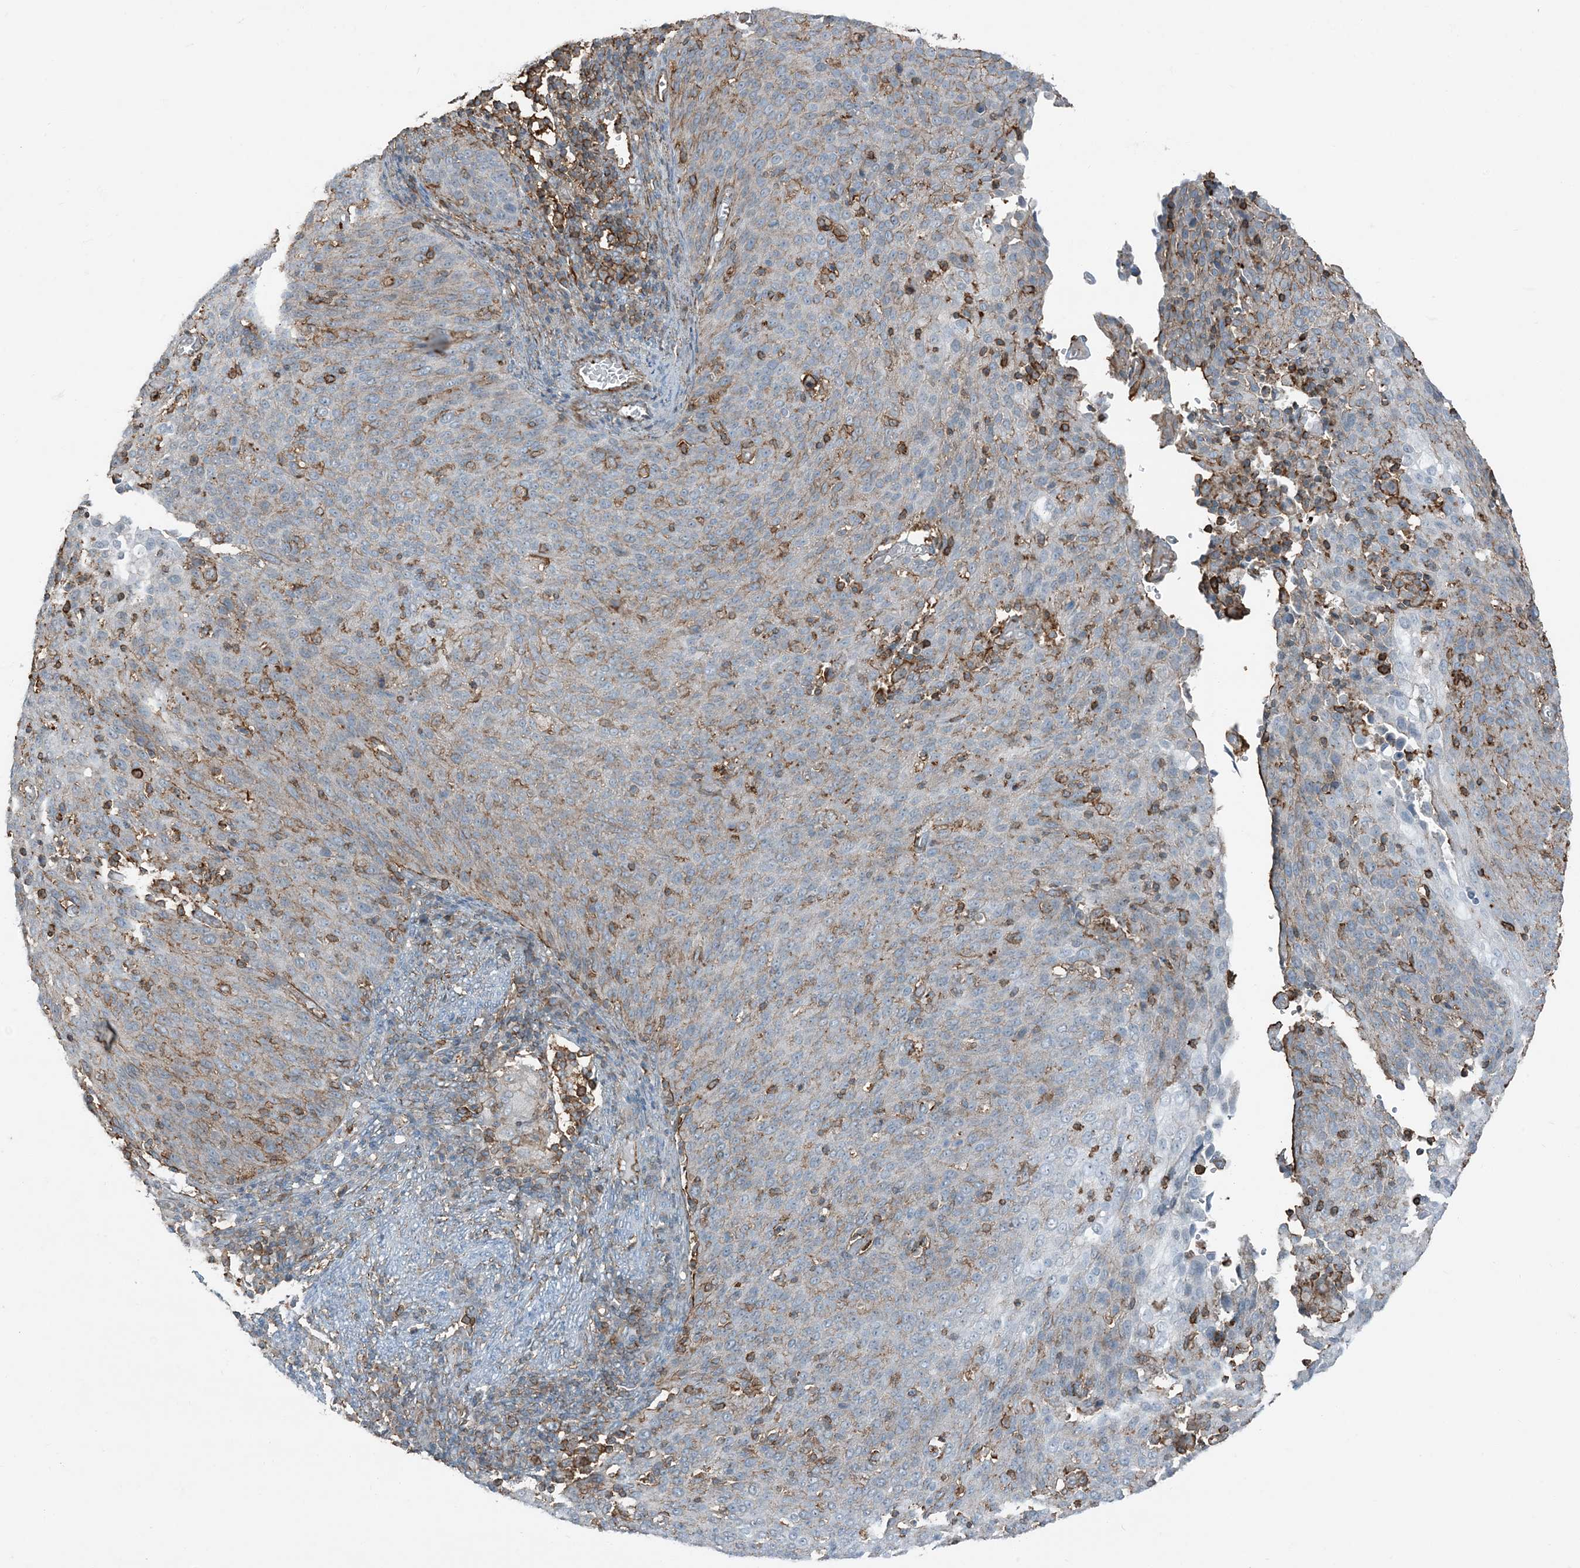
{"staining": {"intensity": "negative", "quantity": "none", "location": "none"}, "tissue": "cervical cancer", "cell_type": "Tumor cells", "image_type": "cancer", "snomed": [{"axis": "morphology", "description": "Squamous cell carcinoma, NOS"}, {"axis": "topography", "description": "Cervix"}], "caption": "This histopathology image is of cervical cancer stained with immunohistochemistry (IHC) to label a protein in brown with the nuclei are counter-stained blue. There is no positivity in tumor cells.", "gene": "APOBEC3C", "patient": {"sex": "female", "age": 38}}